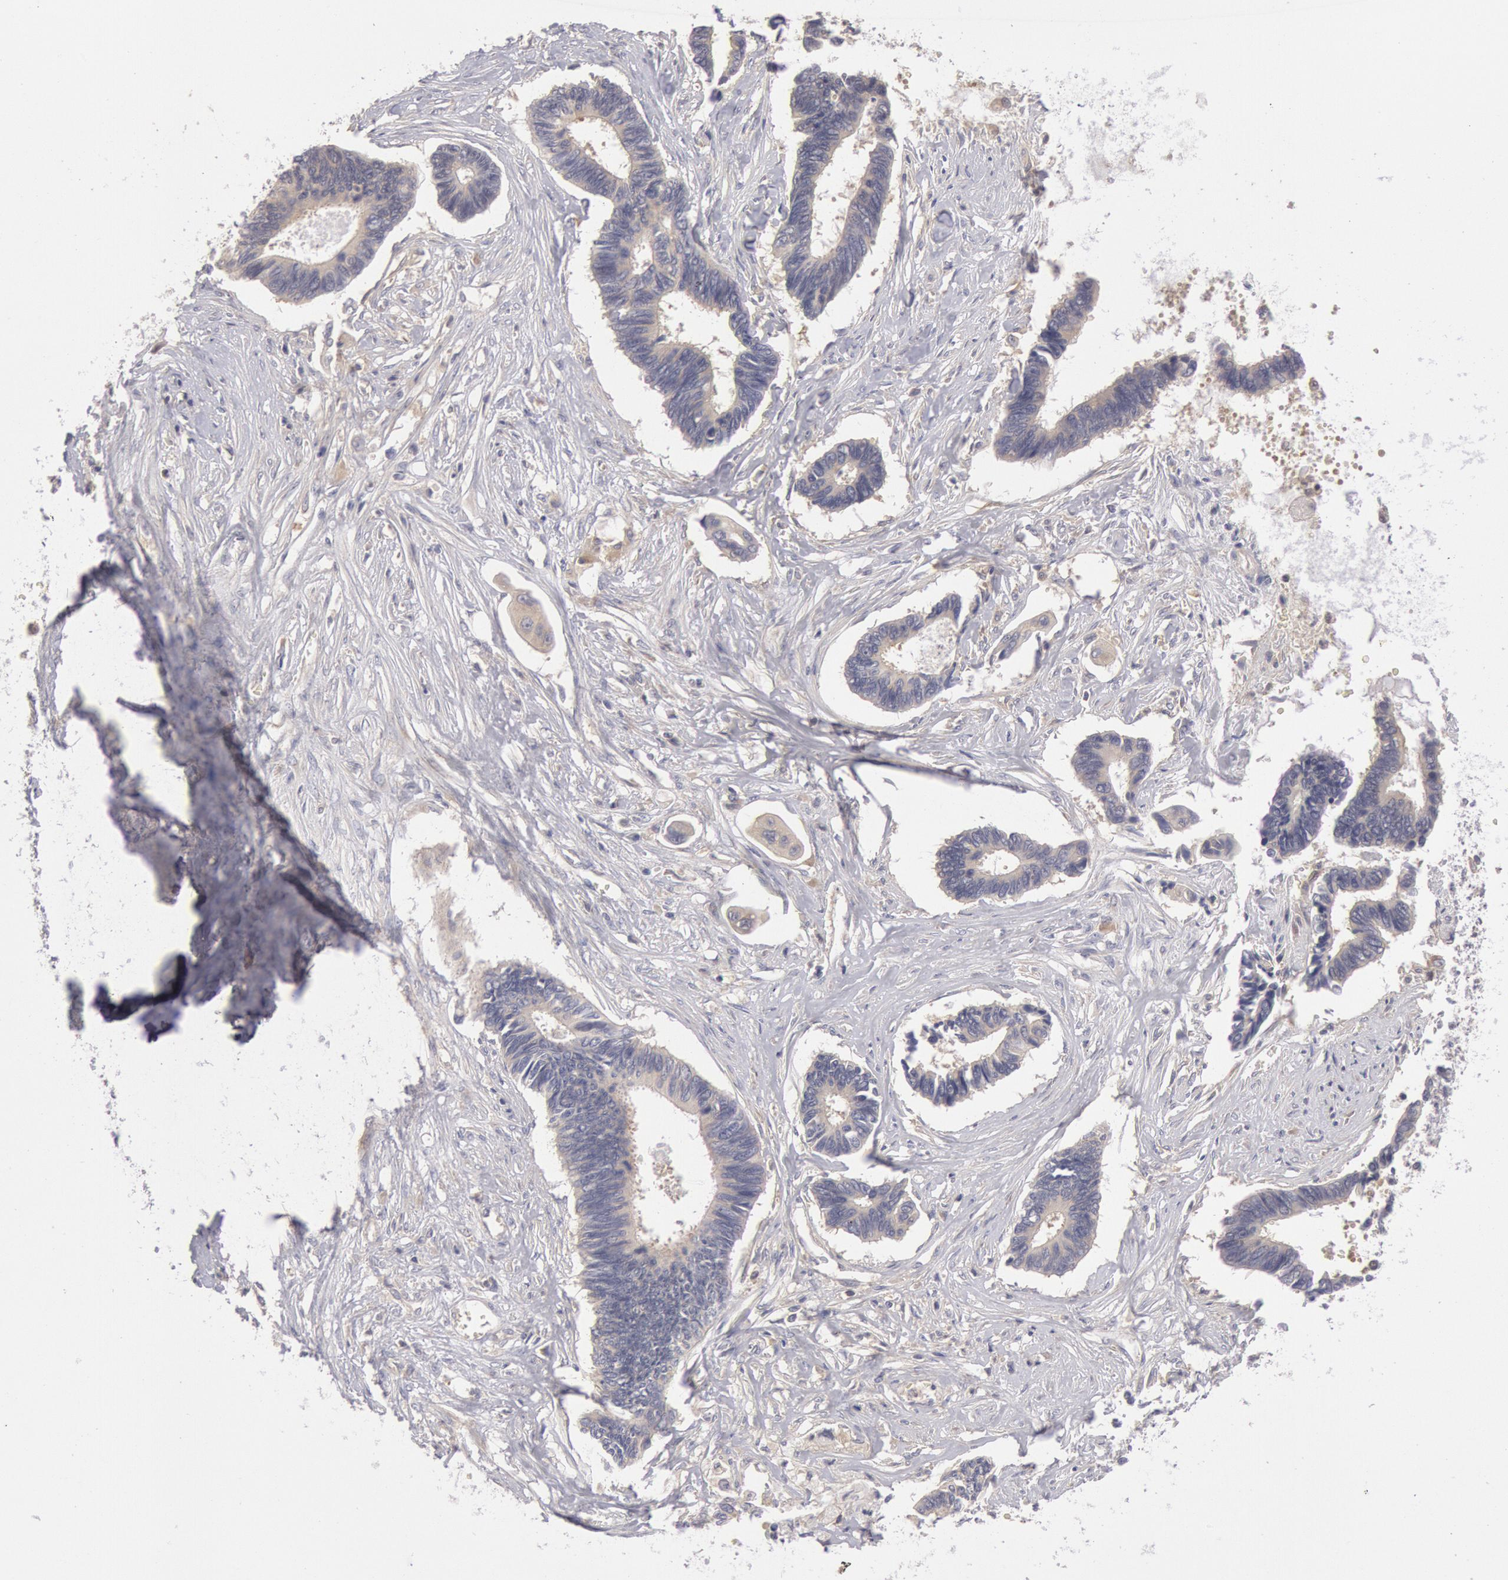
{"staining": {"intensity": "weak", "quantity": ">75%", "location": "cytoplasmic/membranous"}, "tissue": "pancreatic cancer", "cell_type": "Tumor cells", "image_type": "cancer", "snomed": [{"axis": "morphology", "description": "Adenocarcinoma, NOS"}, {"axis": "topography", "description": "Pancreas"}], "caption": "Human pancreatic cancer (adenocarcinoma) stained with a protein marker reveals weak staining in tumor cells.", "gene": "PIK3R1", "patient": {"sex": "female", "age": 70}}